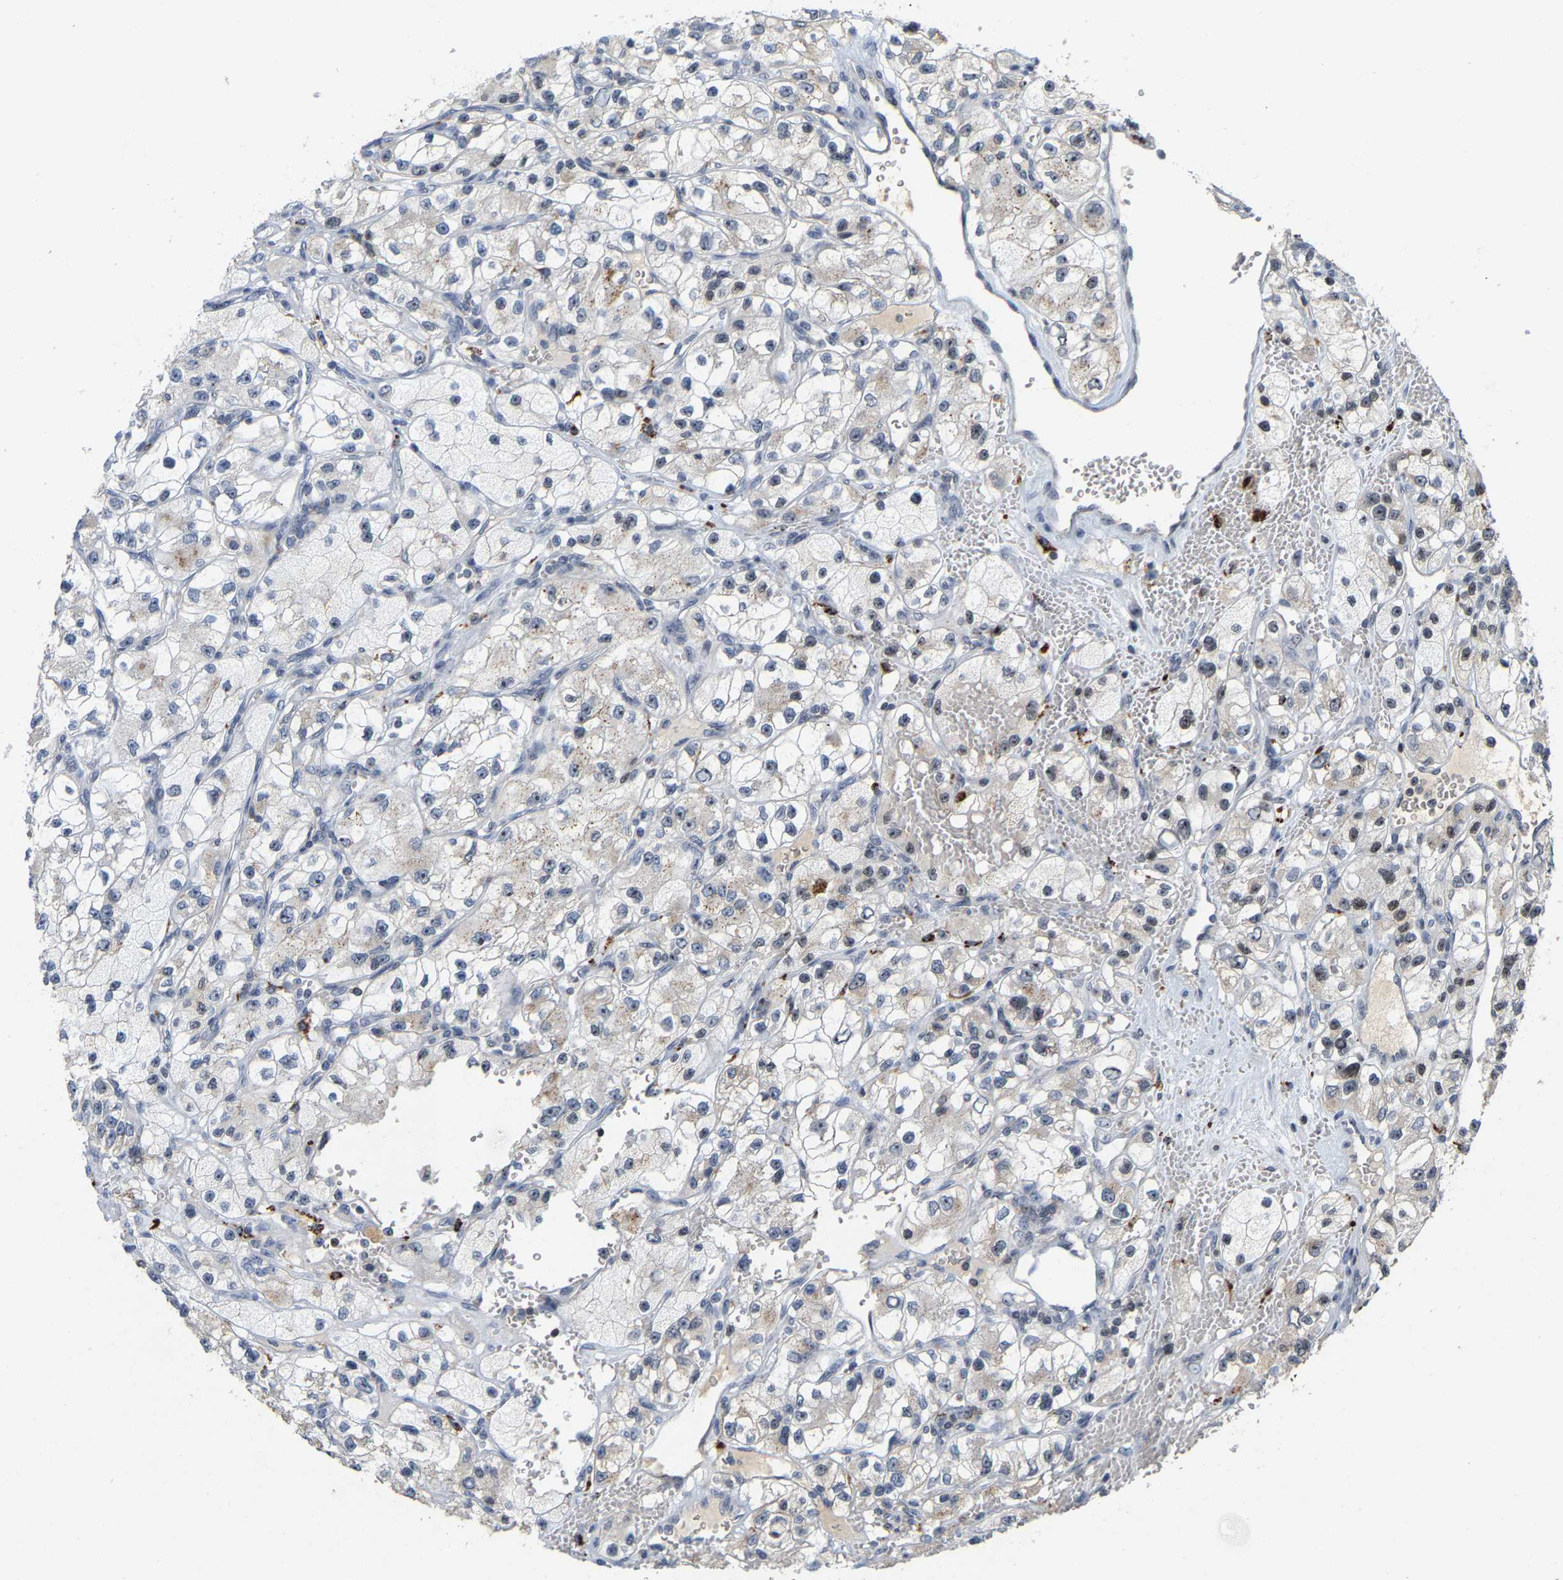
{"staining": {"intensity": "weak", "quantity": "25%-75%", "location": "cytoplasmic/membranous,nuclear"}, "tissue": "renal cancer", "cell_type": "Tumor cells", "image_type": "cancer", "snomed": [{"axis": "morphology", "description": "Adenocarcinoma, NOS"}, {"axis": "topography", "description": "Kidney"}], "caption": "This micrograph demonstrates immunohistochemistry (IHC) staining of human renal adenocarcinoma, with low weak cytoplasmic/membranous and nuclear positivity in about 25%-75% of tumor cells.", "gene": "NOP58", "patient": {"sex": "female", "age": 57}}